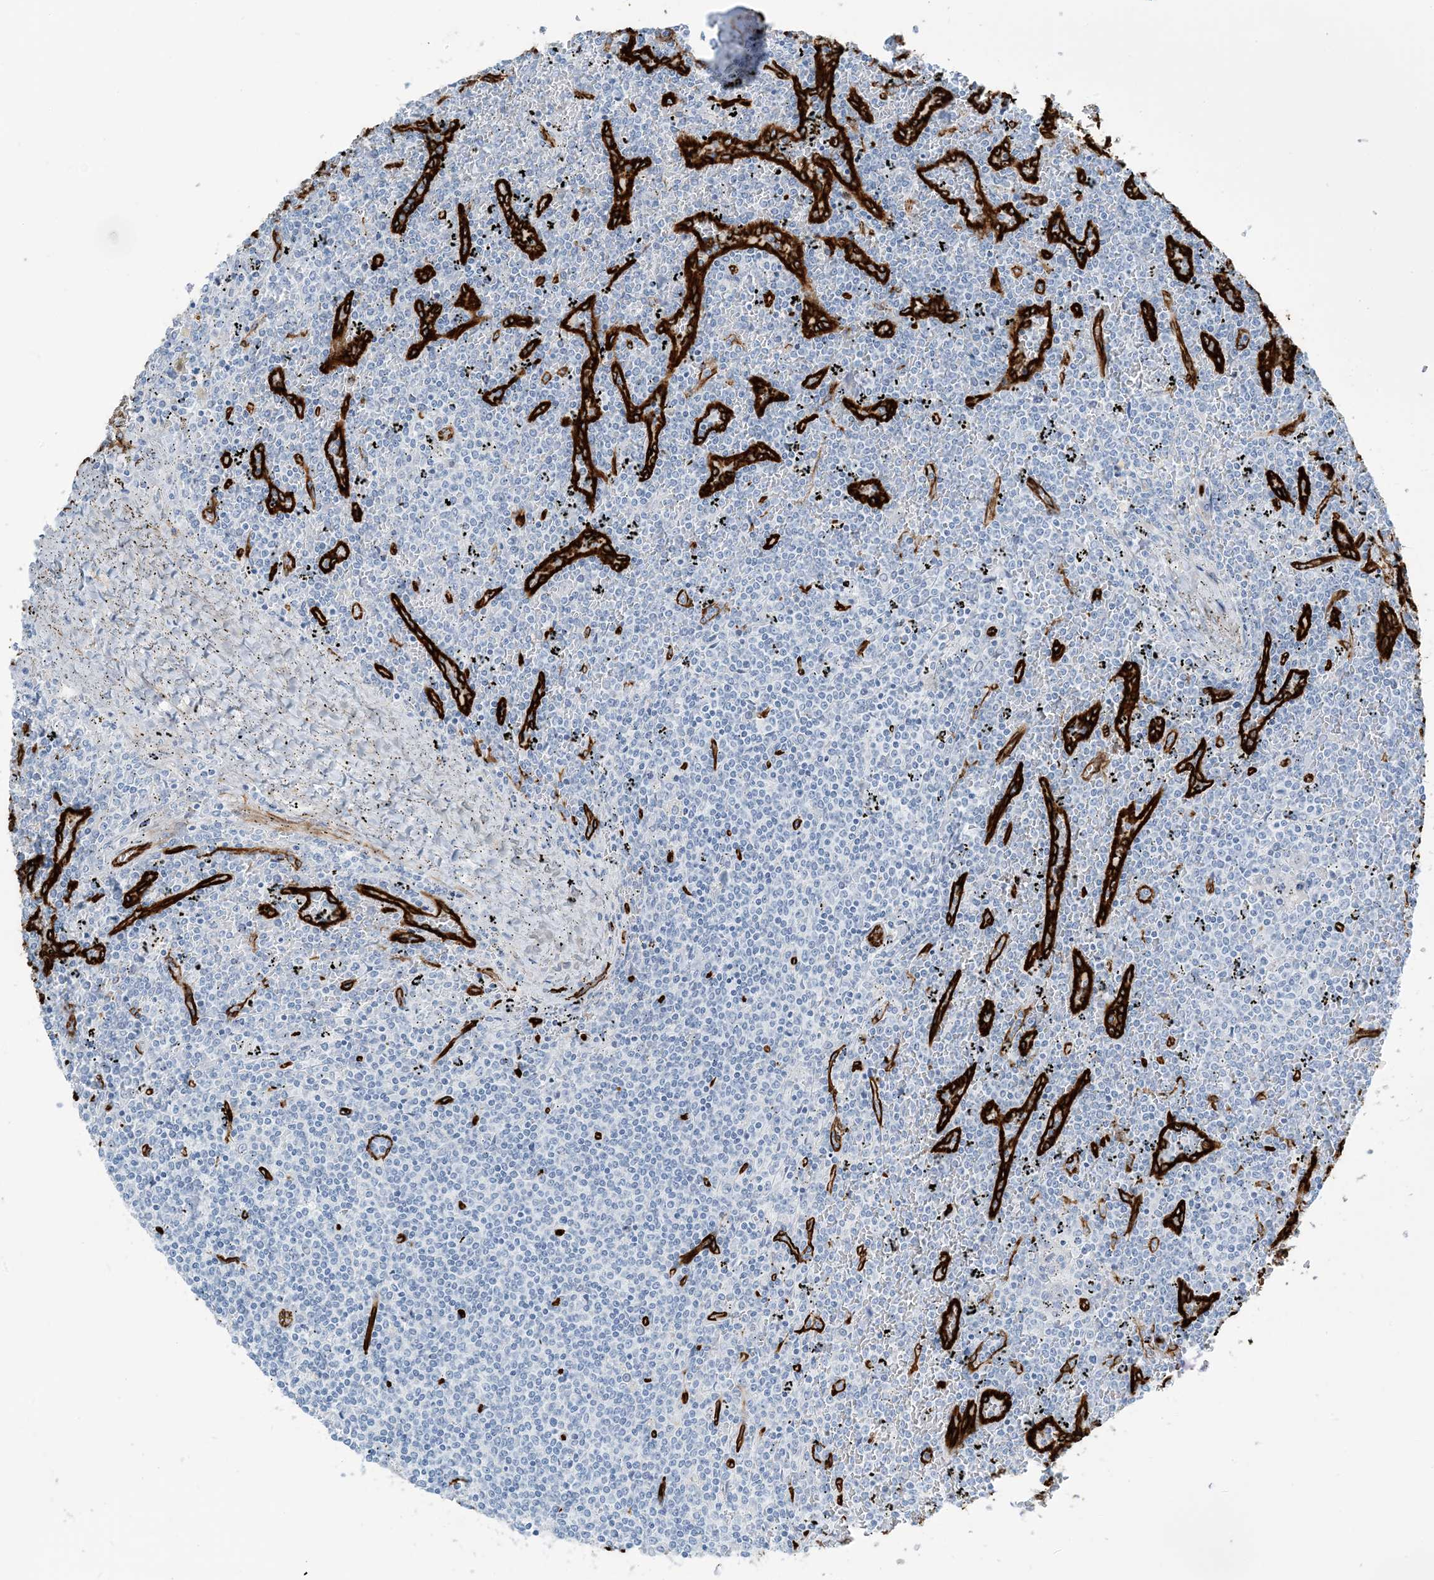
{"staining": {"intensity": "negative", "quantity": "none", "location": "none"}, "tissue": "lymphoma", "cell_type": "Tumor cells", "image_type": "cancer", "snomed": [{"axis": "morphology", "description": "Malignant lymphoma, non-Hodgkin's type, Low grade"}, {"axis": "topography", "description": "Spleen"}], "caption": "Lymphoma stained for a protein using IHC demonstrates no positivity tumor cells.", "gene": "EPS8L3", "patient": {"sex": "female", "age": 19}}